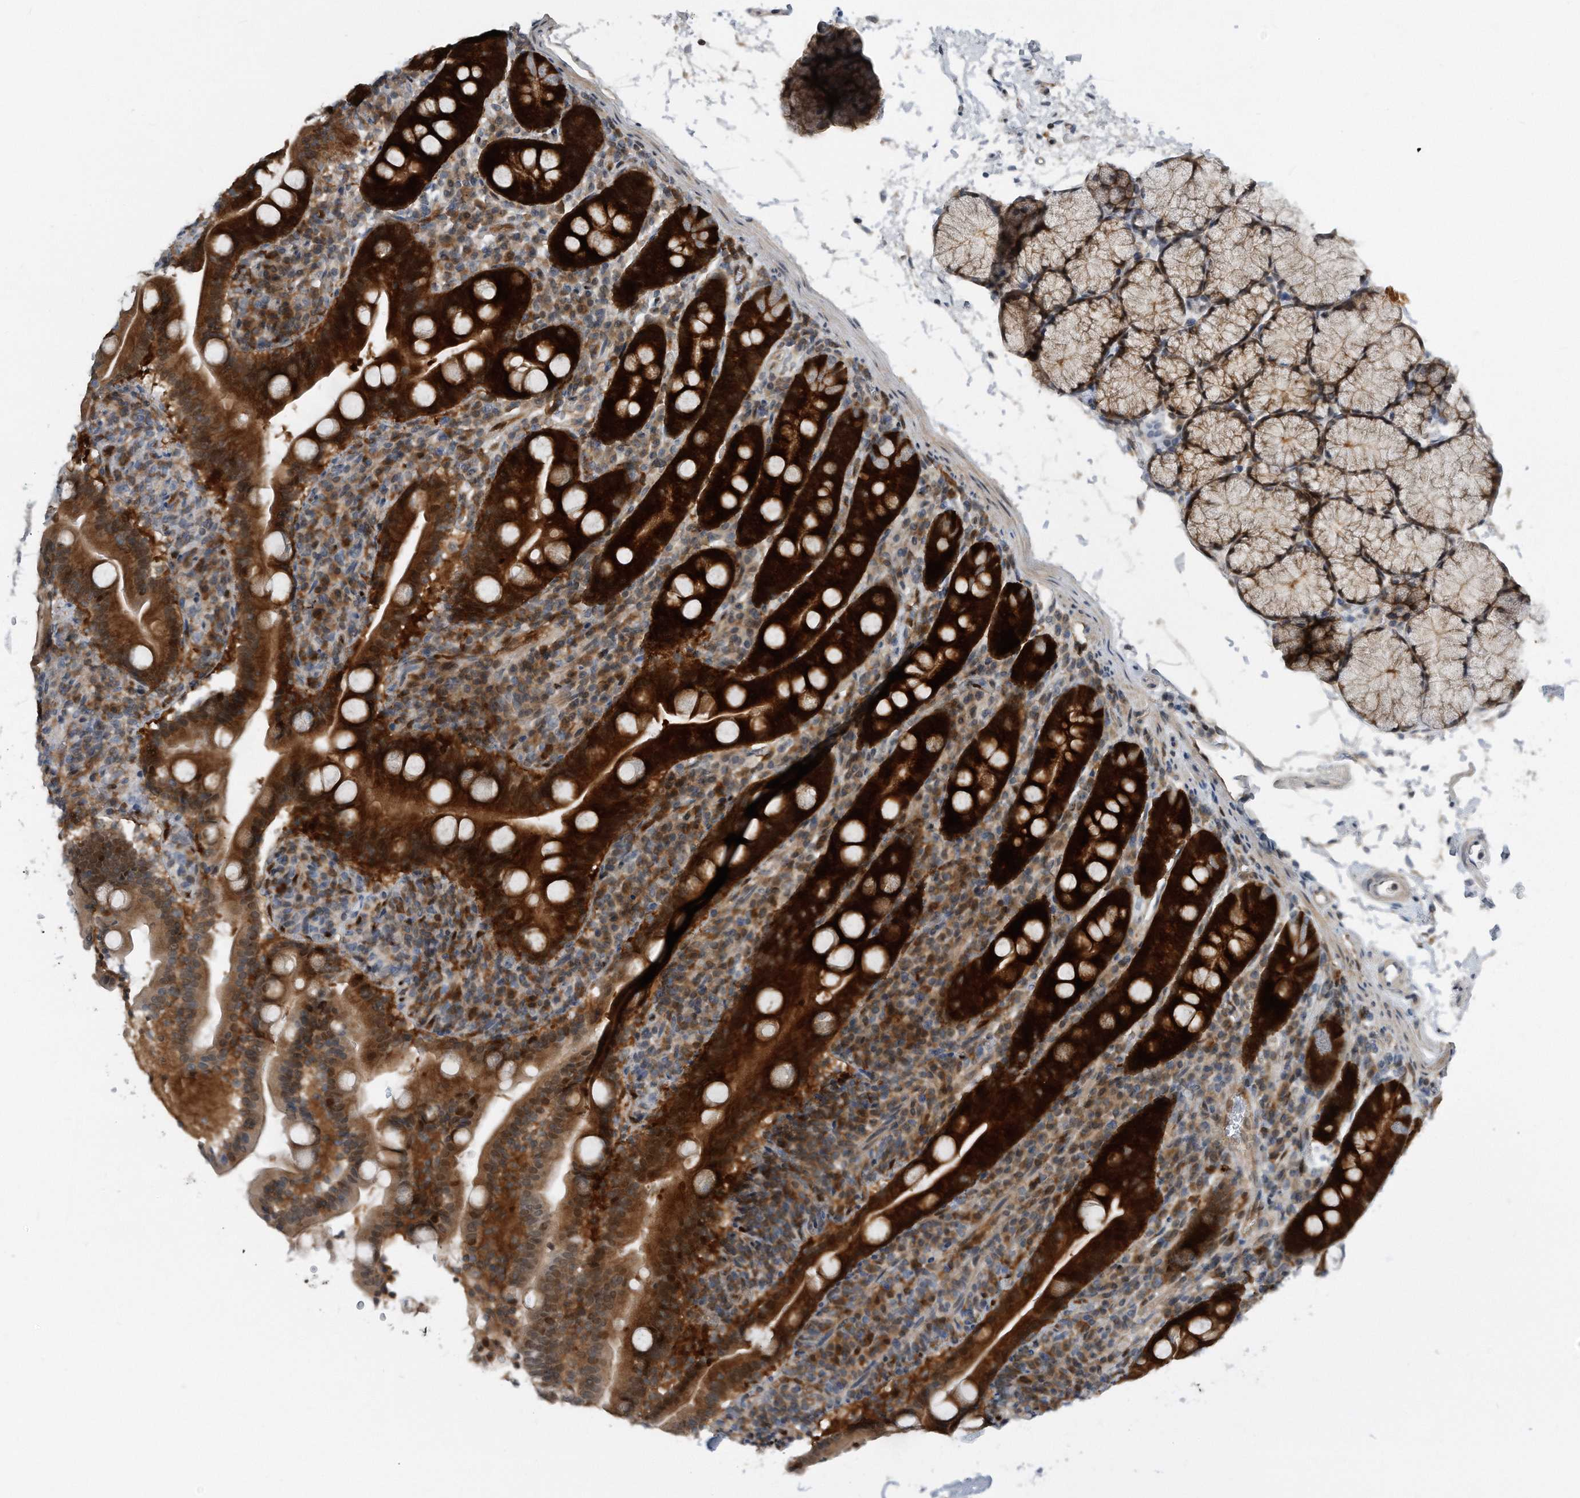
{"staining": {"intensity": "strong", "quantity": ">75%", "location": "cytoplasmic/membranous"}, "tissue": "duodenum", "cell_type": "Glandular cells", "image_type": "normal", "snomed": [{"axis": "morphology", "description": "Normal tissue, NOS"}, {"axis": "topography", "description": "Duodenum"}], "caption": "Strong cytoplasmic/membranous protein positivity is present in approximately >75% of glandular cells in duodenum.", "gene": "MAP2K6", "patient": {"sex": "male", "age": 35}}